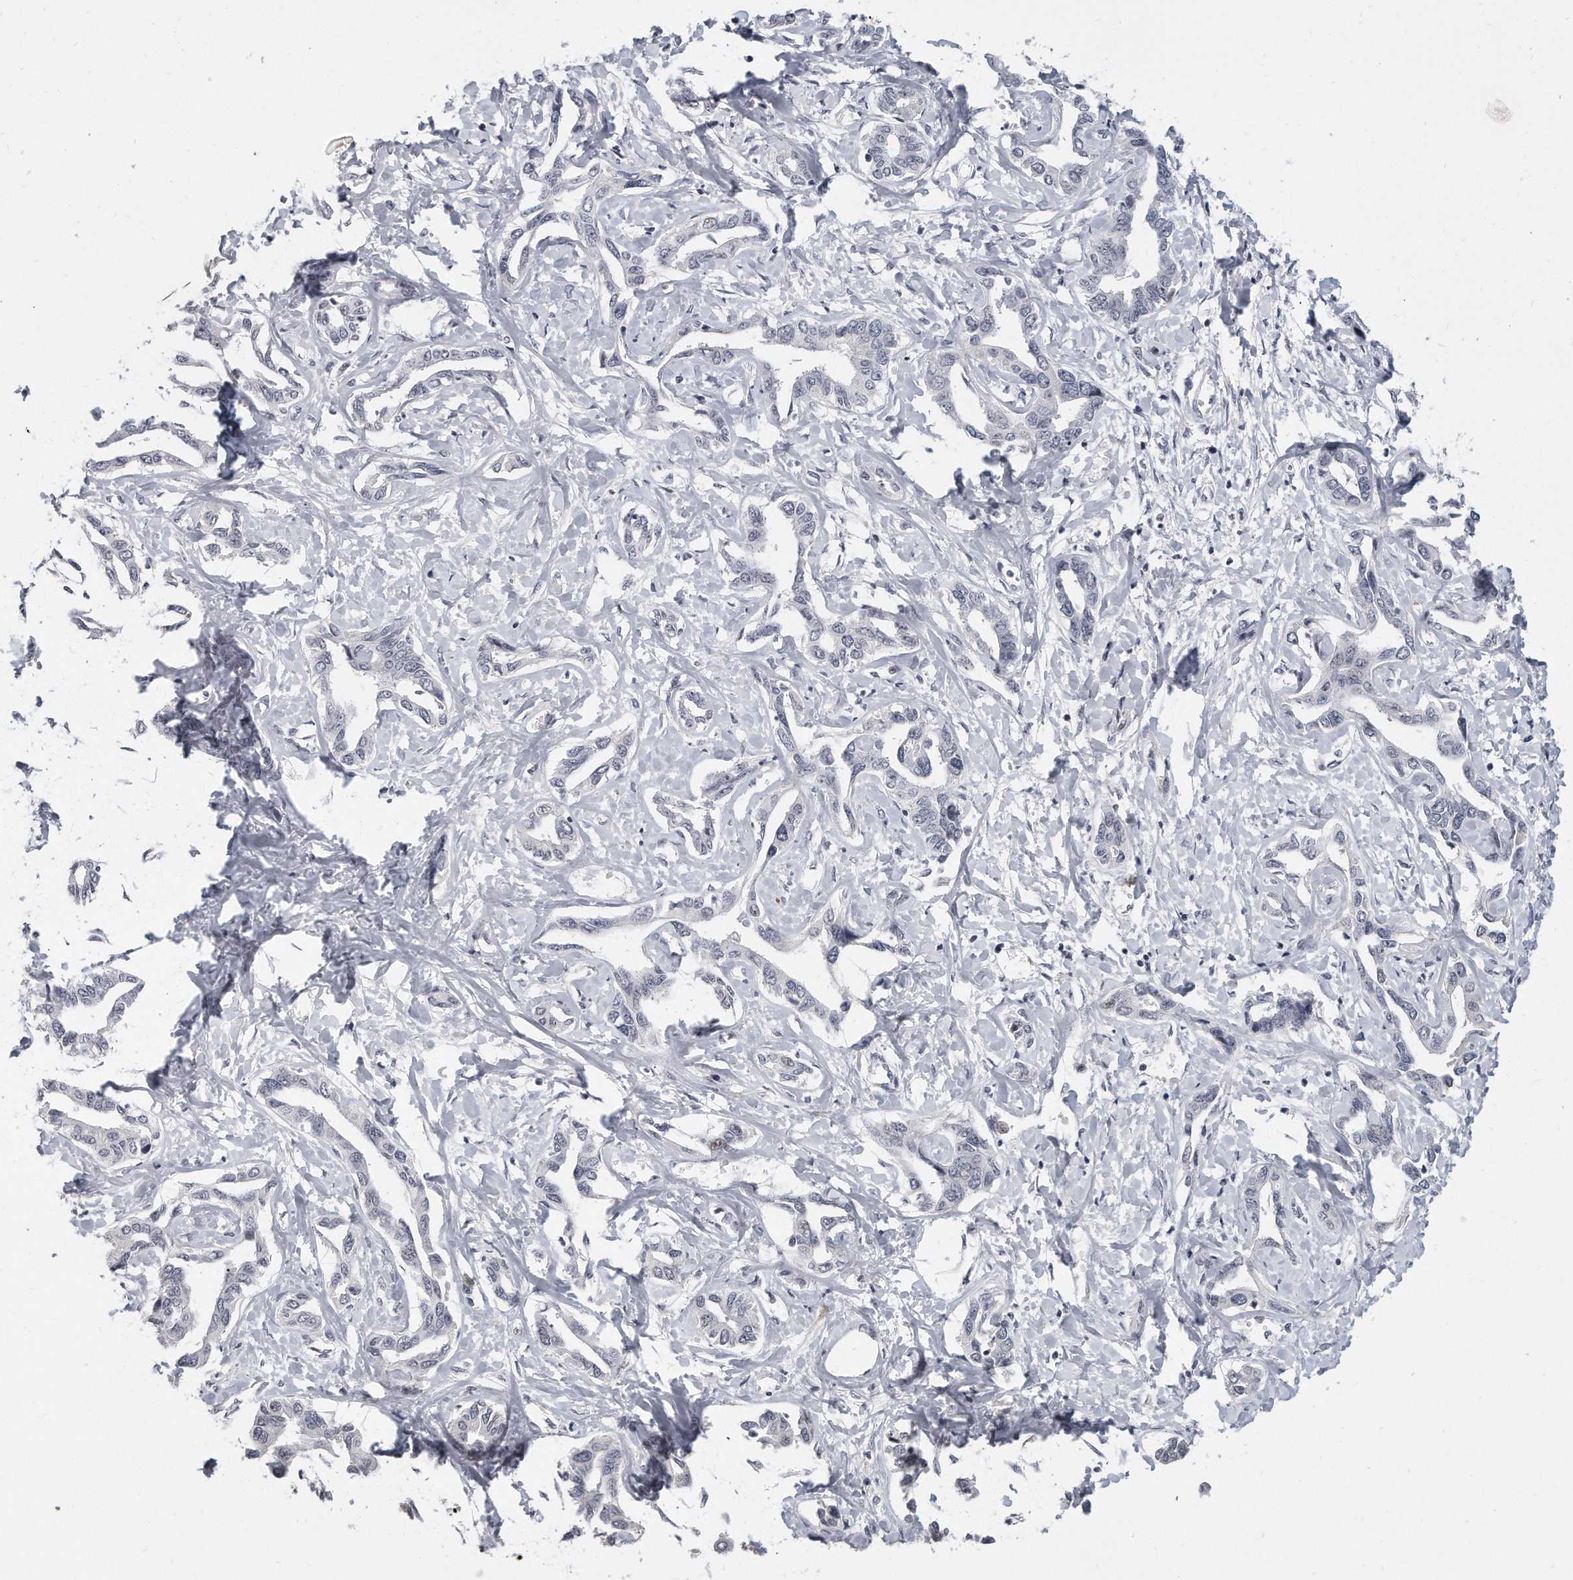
{"staining": {"intensity": "negative", "quantity": "none", "location": "none"}, "tissue": "liver cancer", "cell_type": "Tumor cells", "image_type": "cancer", "snomed": [{"axis": "morphology", "description": "Cholangiocarcinoma"}, {"axis": "topography", "description": "Liver"}], "caption": "This is an immunohistochemistry micrograph of human cholangiocarcinoma (liver). There is no expression in tumor cells.", "gene": "TFCP2L1", "patient": {"sex": "male", "age": 59}}